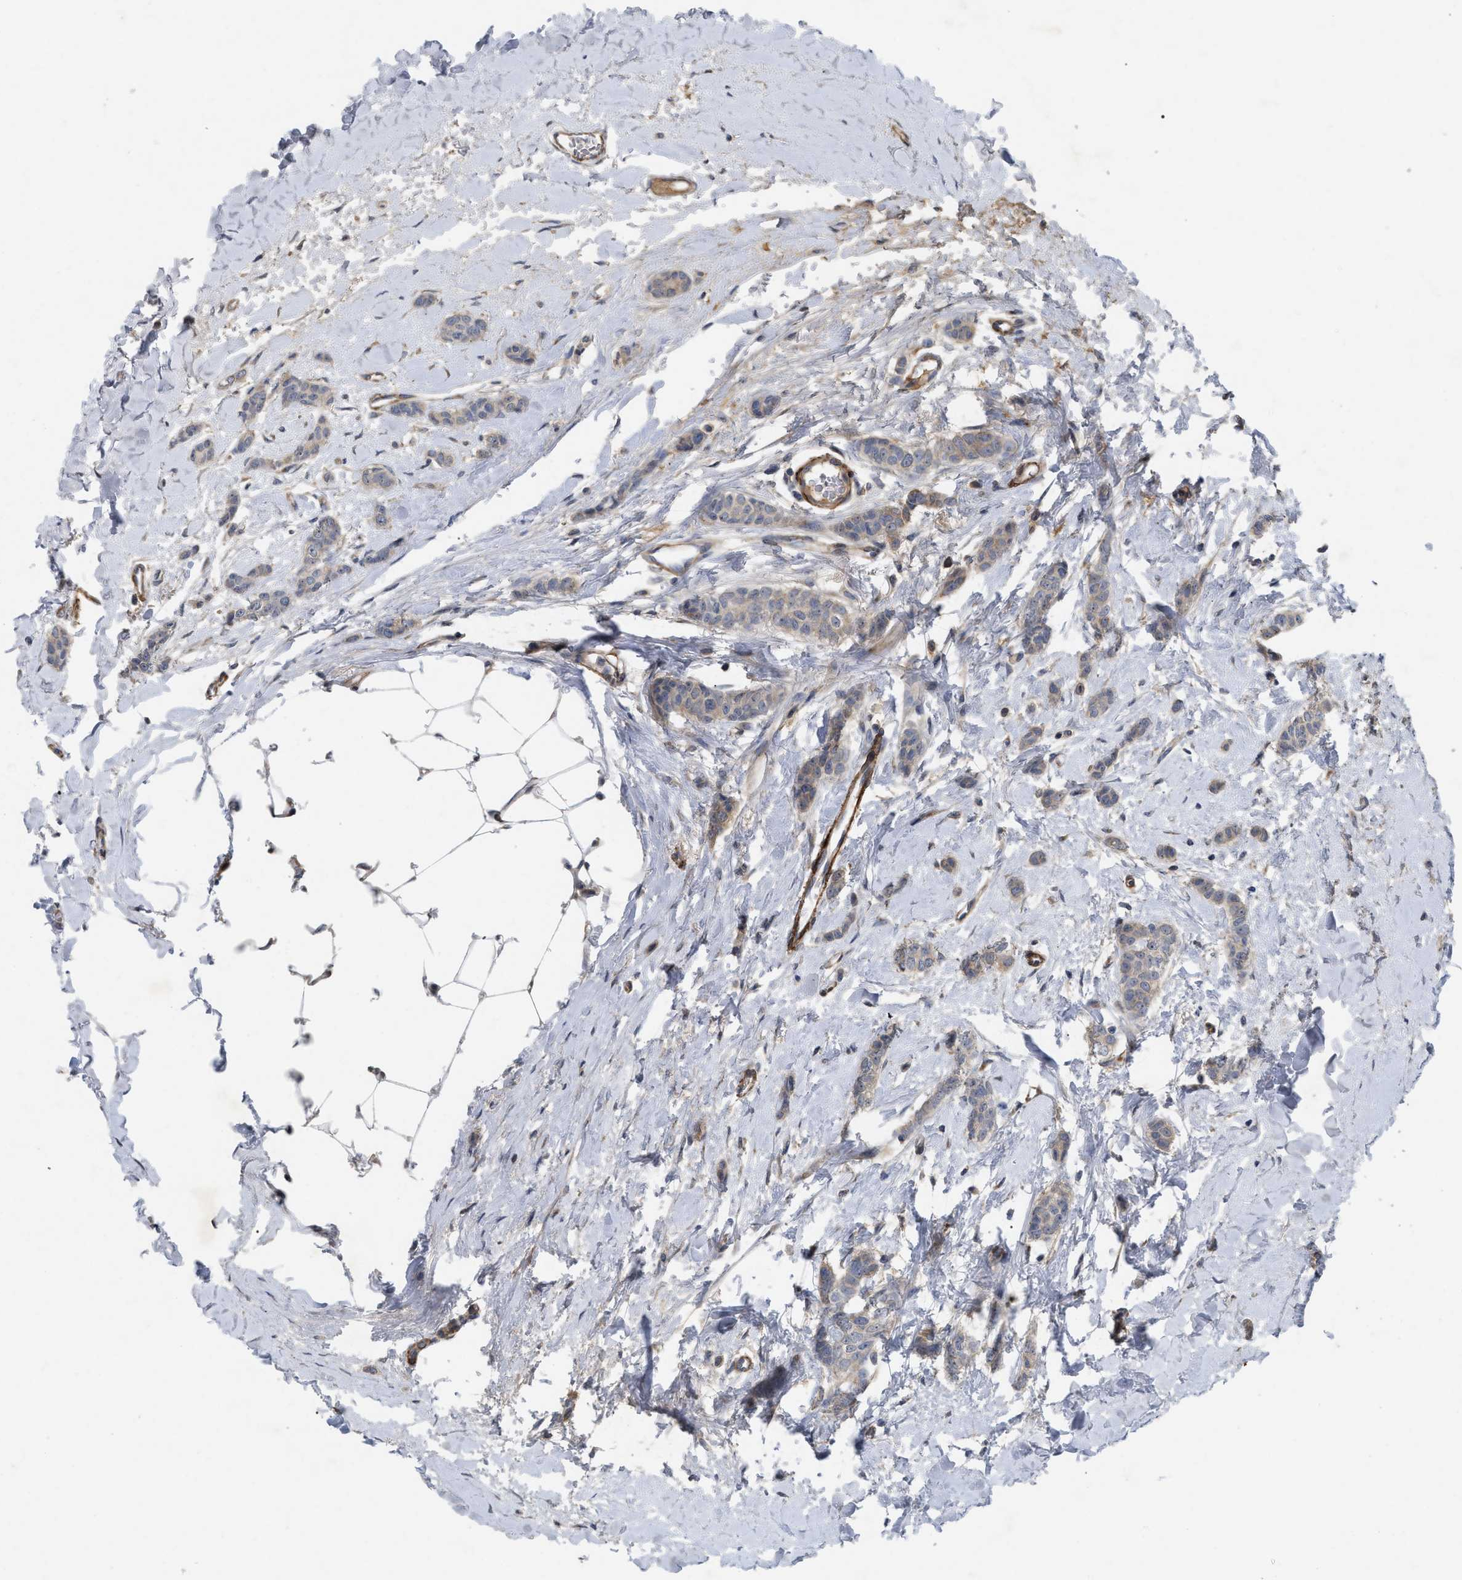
{"staining": {"intensity": "weak", "quantity": ">75%", "location": "cytoplasmic/membranous"}, "tissue": "breast cancer", "cell_type": "Tumor cells", "image_type": "cancer", "snomed": [{"axis": "morphology", "description": "Lobular carcinoma"}, {"axis": "topography", "description": "Skin"}, {"axis": "topography", "description": "Breast"}], "caption": "A micrograph of breast cancer stained for a protein displays weak cytoplasmic/membranous brown staining in tumor cells.", "gene": "ST6GALNAC6", "patient": {"sex": "female", "age": 46}}